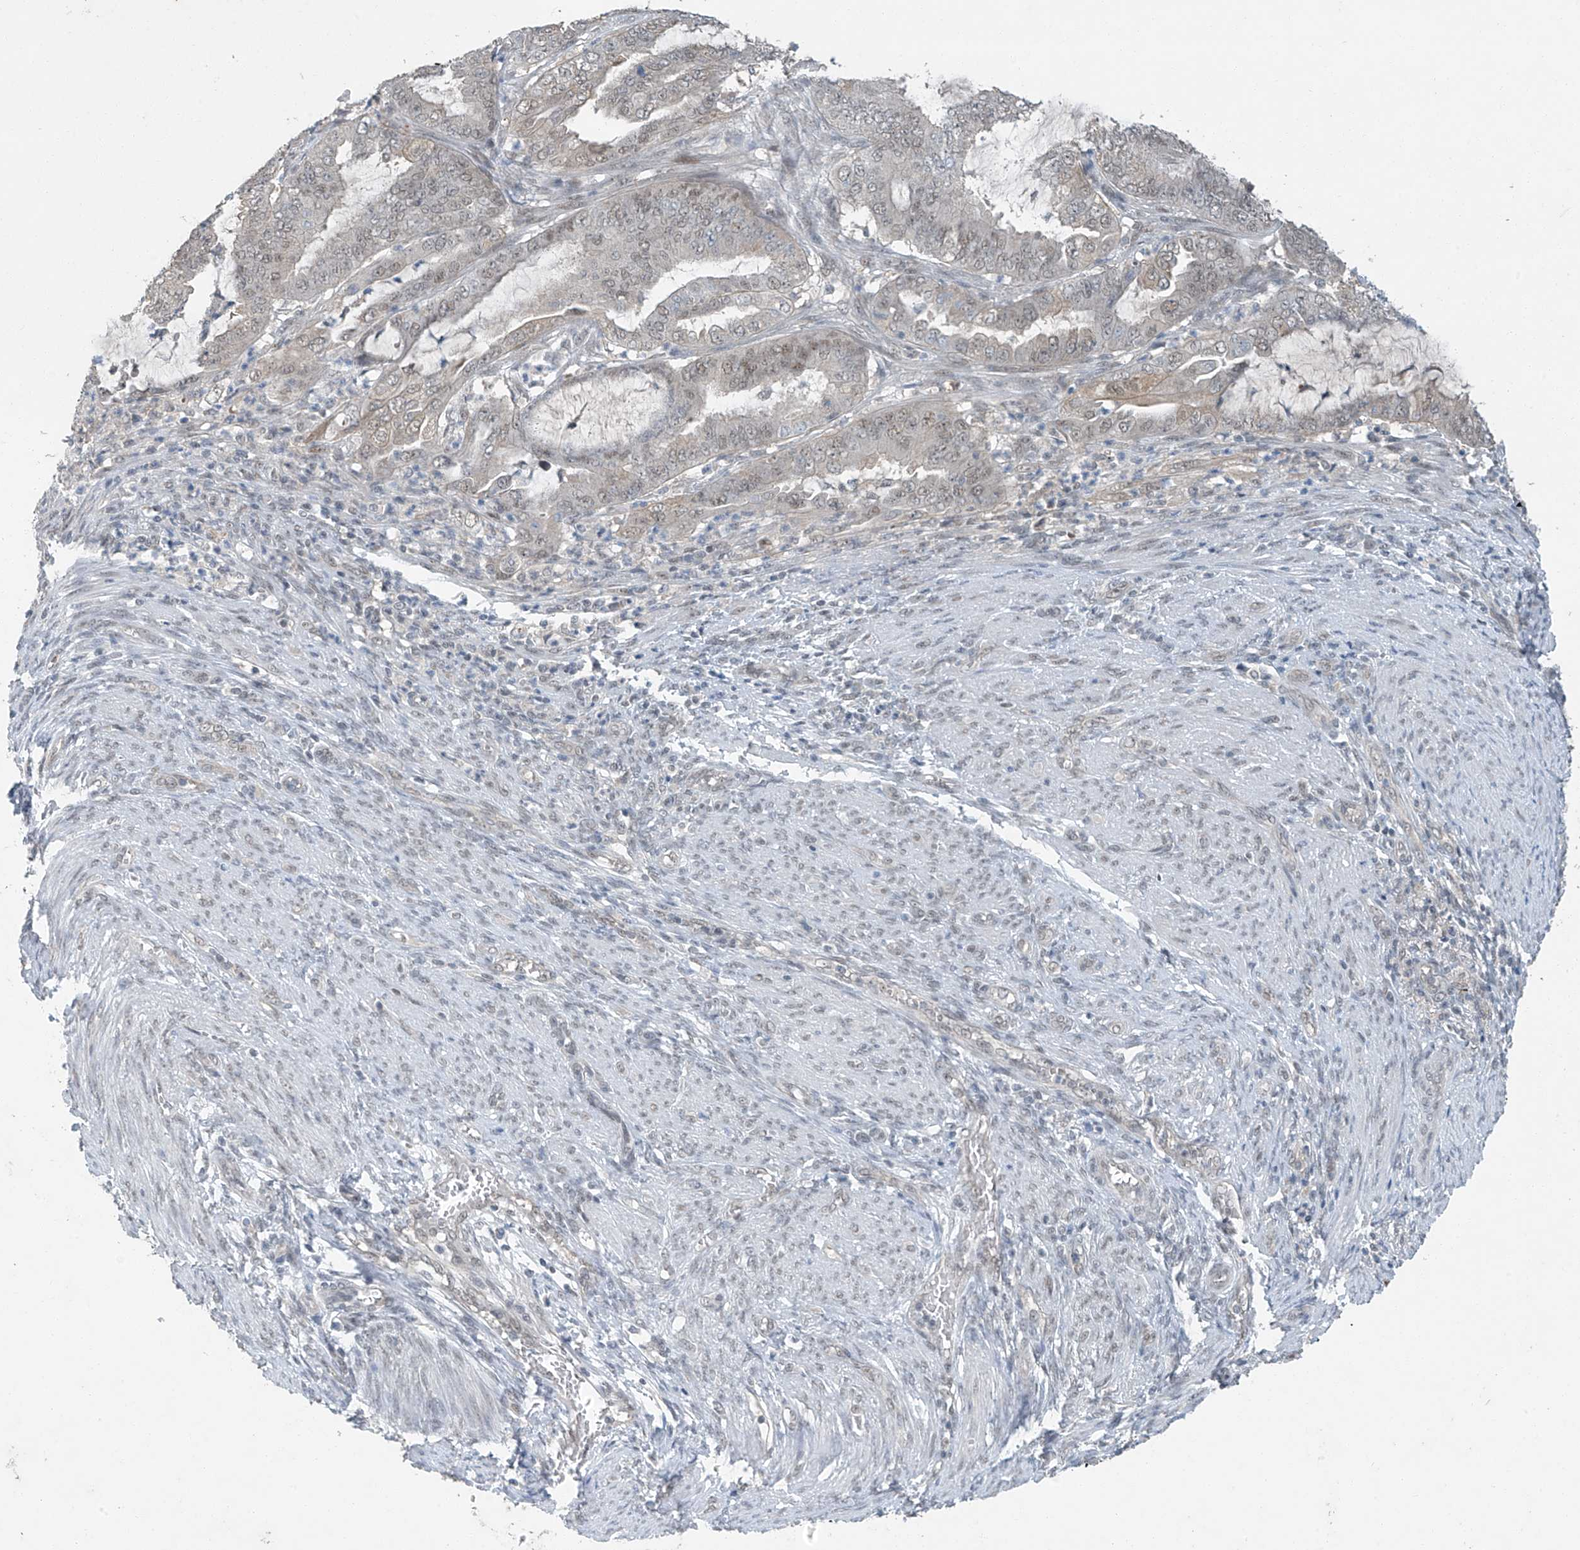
{"staining": {"intensity": "weak", "quantity": "<25%", "location": "nuclear"}, "tissue": "endometrial cancer", "cell_type": "Tumor cells", "image_type": "cancer", "snomed": [{"axis": "morphology", "description": "Adenocarcinoma, NOS"}, {"axis": "topography", "description": "Endometrium"}], "caption": "High power microscopy photomicrograph of an immunohistochemistry micrograph of adenocarcinoma (endometrial), revealing no significant expression in tumor cells.", "gene": "TAF8", "patient": {"sex": "female", "age": 51}}